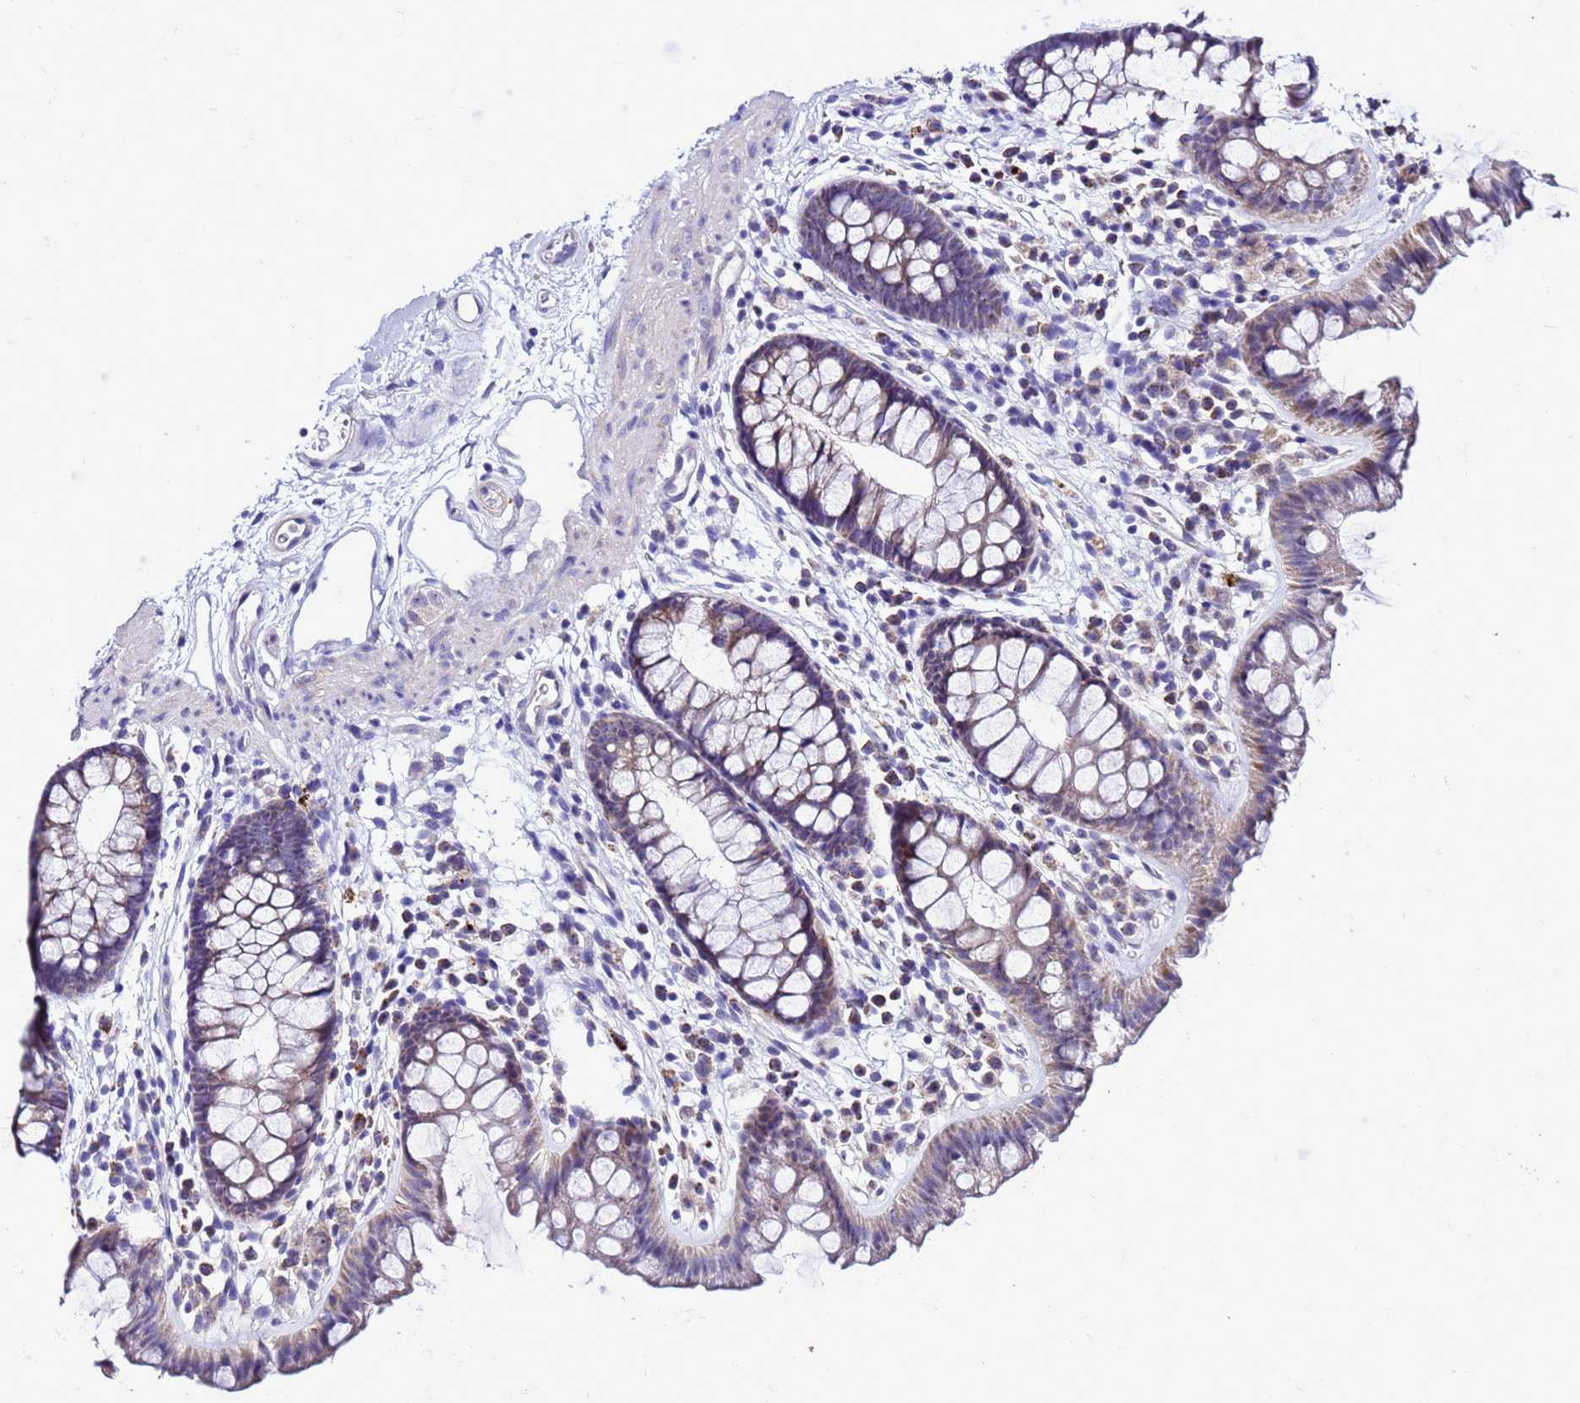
{"staining": {"intensity": "weak", "quantity": ">75%", "location": "cytoplasmic/membranous"}, "tissue": "colon", "cell_type": "Endothelial cells", "image_type": "normal", "snomed": [{"axis": "morphology", "description": "Normal tissue, NOS"}, {"axis": "topography", "description": "Colon"}], "caption": "The image reveals immunohistochemical staining of normal colon. There is weak cytoplasmic/membranous expression is identified in about >75% of endothelial cells.", "gene": "DPH6", "patient": {"sex": "female", "age": 62}}